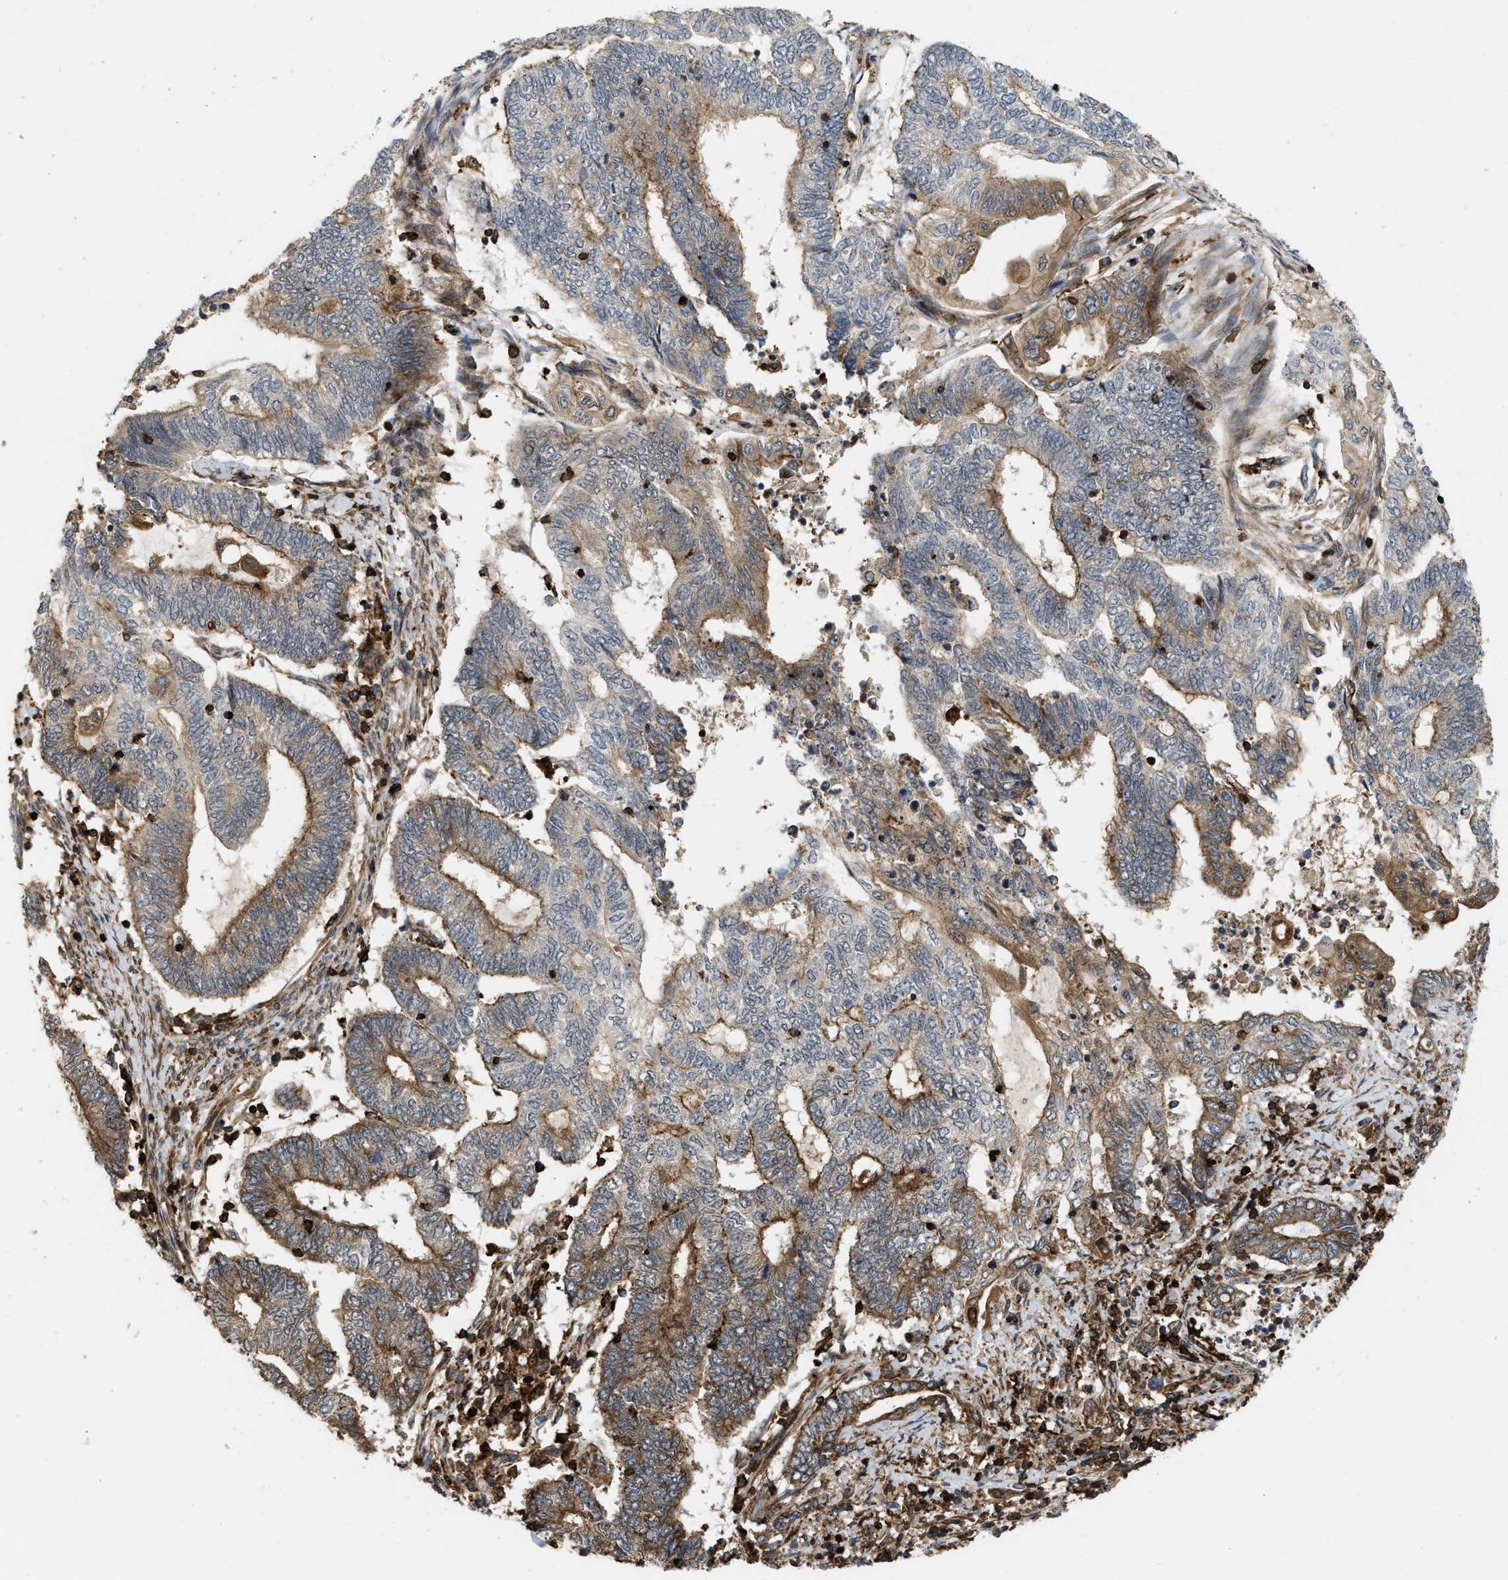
{"staining": {"intensity": "moderate", "quantity": "25%-75%", "location": "cytoplasmic/membranous"}, "tissue": "endometrial cancer", "cell_type": "Tumor cells", "image_type": "cancer", "snomed": [{"axis": "morphology", "description": "Adenocarcinoma, NOS"}, {"axis": "topography", "description": "Uterus"}, {"axis": "topography", "description": "Endometrium"}], "caption": "Endometrial cancer was stained to show a protein in brown. There is medium levels of moderate cytoplasmic/membranous positivity in about 25%-75% of tumor cells. The staining is performed using DAB (3,3'-diaminobenzidine) brown chromogen to label protein expression. The nuclei are counter-stained blue using hematoxylin.", "gene": "IQCE", "patient": {"sex": "female", "age": 70}}